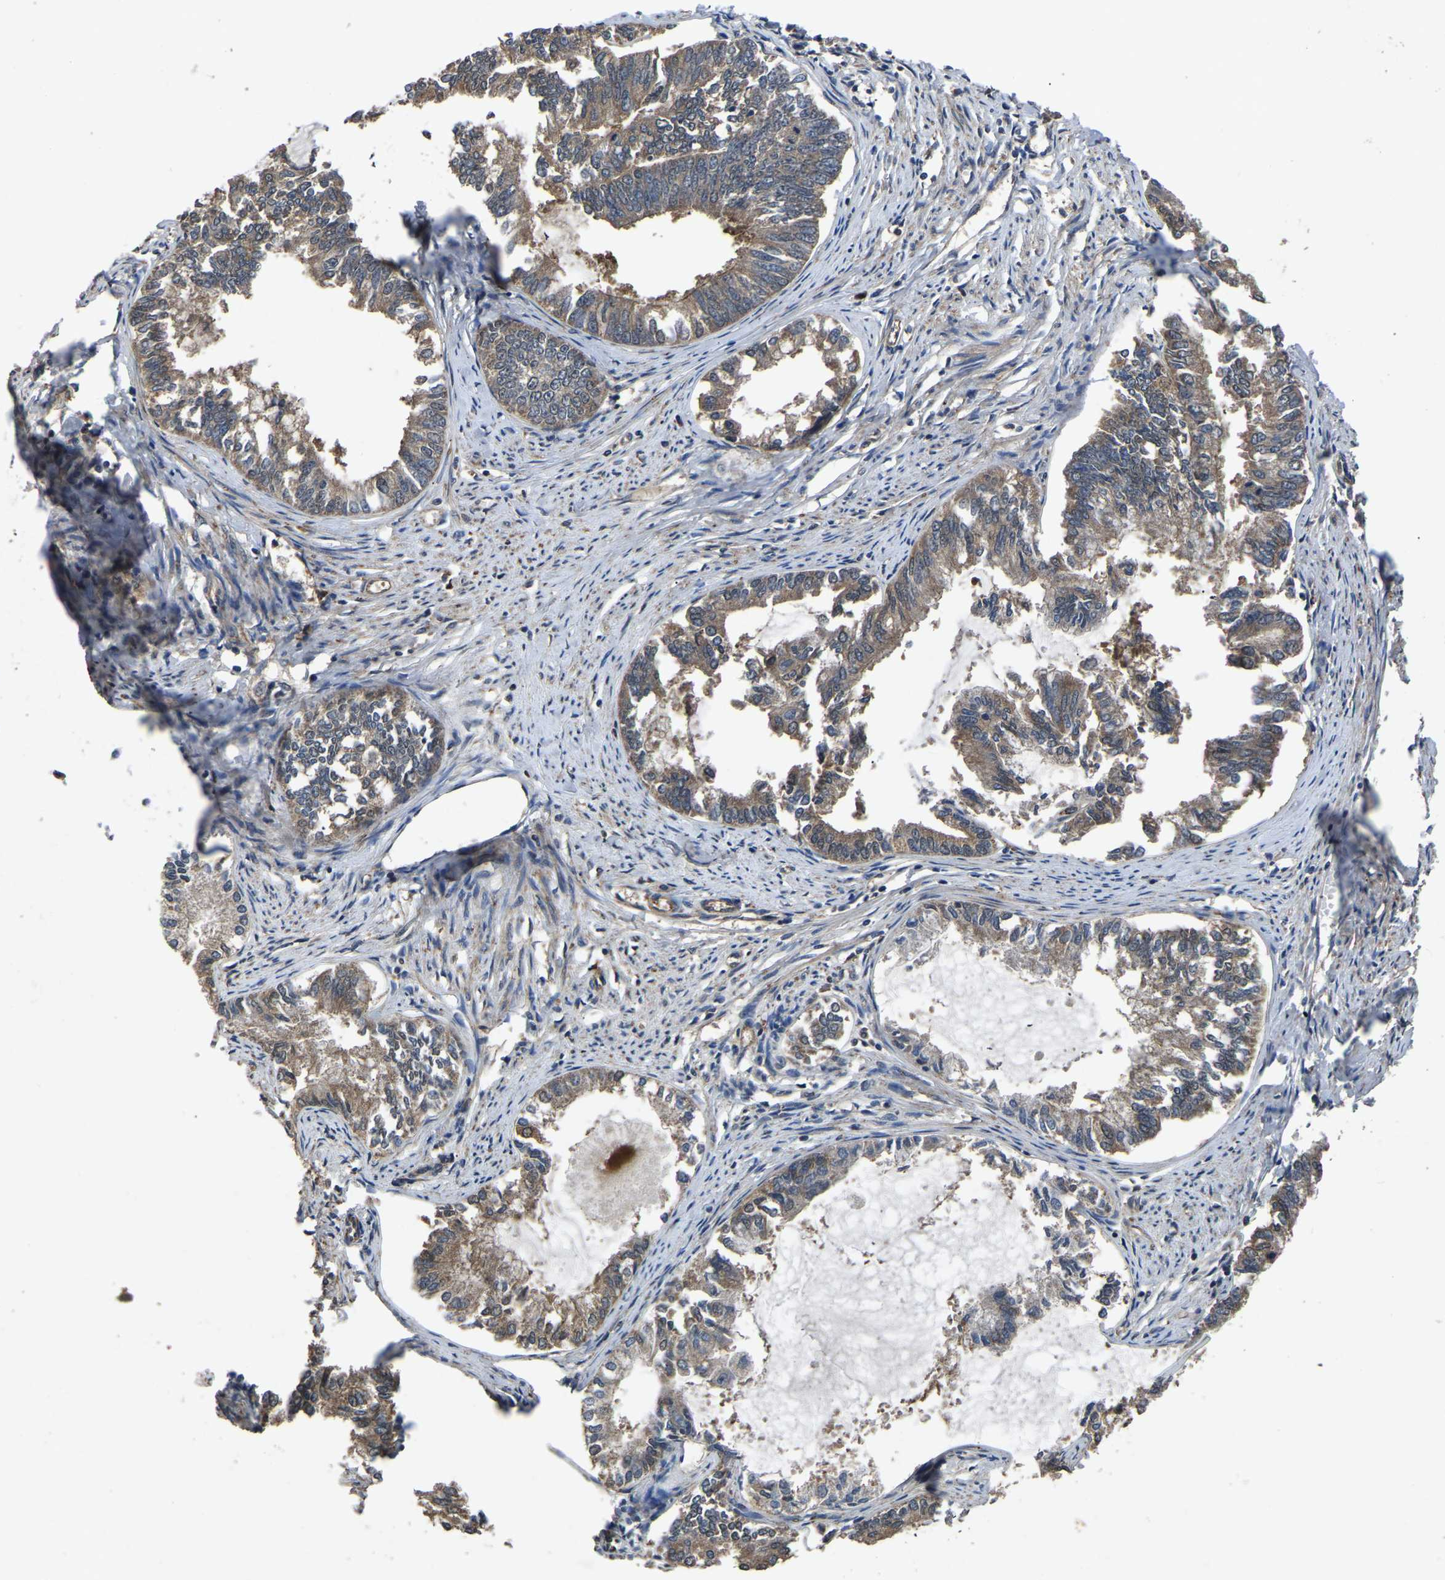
{"staining": {"intensity": "moderate", "quantity": ">75%", "location": "cytoplasmic/membranous"}, "tissue": "endometrial cancer", "cell_type": "Tumor cells", "image_type": "cancer", "snomed": [{"axis": "morphology", "description": "Adenocarcinoma, NOS"}, {"axis": "topography", "description": "Endometrium"}], "caption": "A micrograph showing moderate cytoplasmic/membranous expression in about >75% of tumor cells in adenocarcinoma (endometrial), as visualized by brown immunohistochemical staining.", "gene": "CRYZL1", "patient": {"sex": "female", "age": 86}}